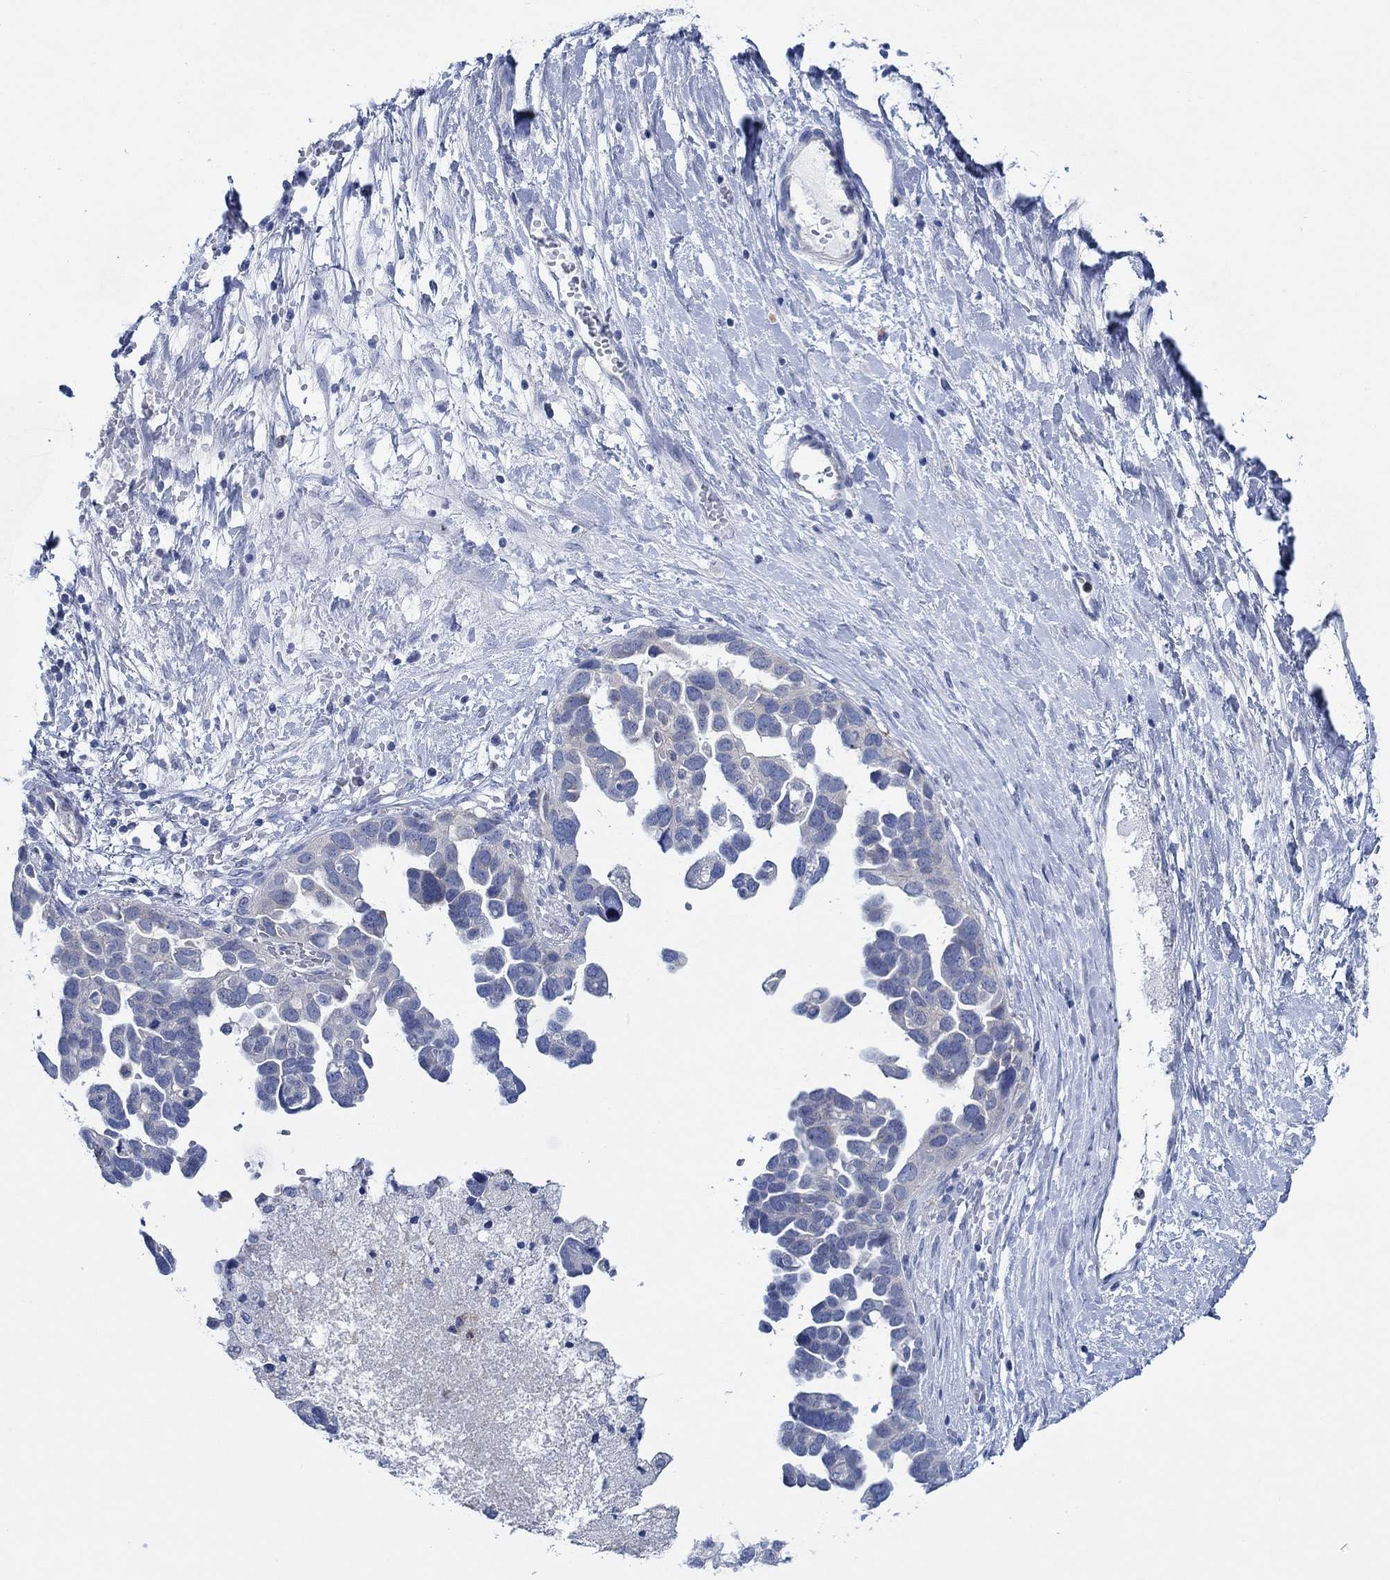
{"staining": {"intensity": "negative", "quantity": "none", "location": "none"}, "tissue": "ovarian cancer", "cell_type": "Tumor cells", "image_type": "cancer", "snomed": [{"axis": "morphology", "description": "Cystadenocarcinoma, serous, NOS"}, {"axis": "topography", "description": "Ovary"}], "caption": "An immunohistochemistry micrograph of ovarian serous cystadenocarcinoma is shown. There is no staining in tumor cells of ovarian serous cystadenocarcinoma. (DAB immunohistochemistry, high magnification).", "gene": "ZNF671", "patient": {"sex": "female", "age": 54}}